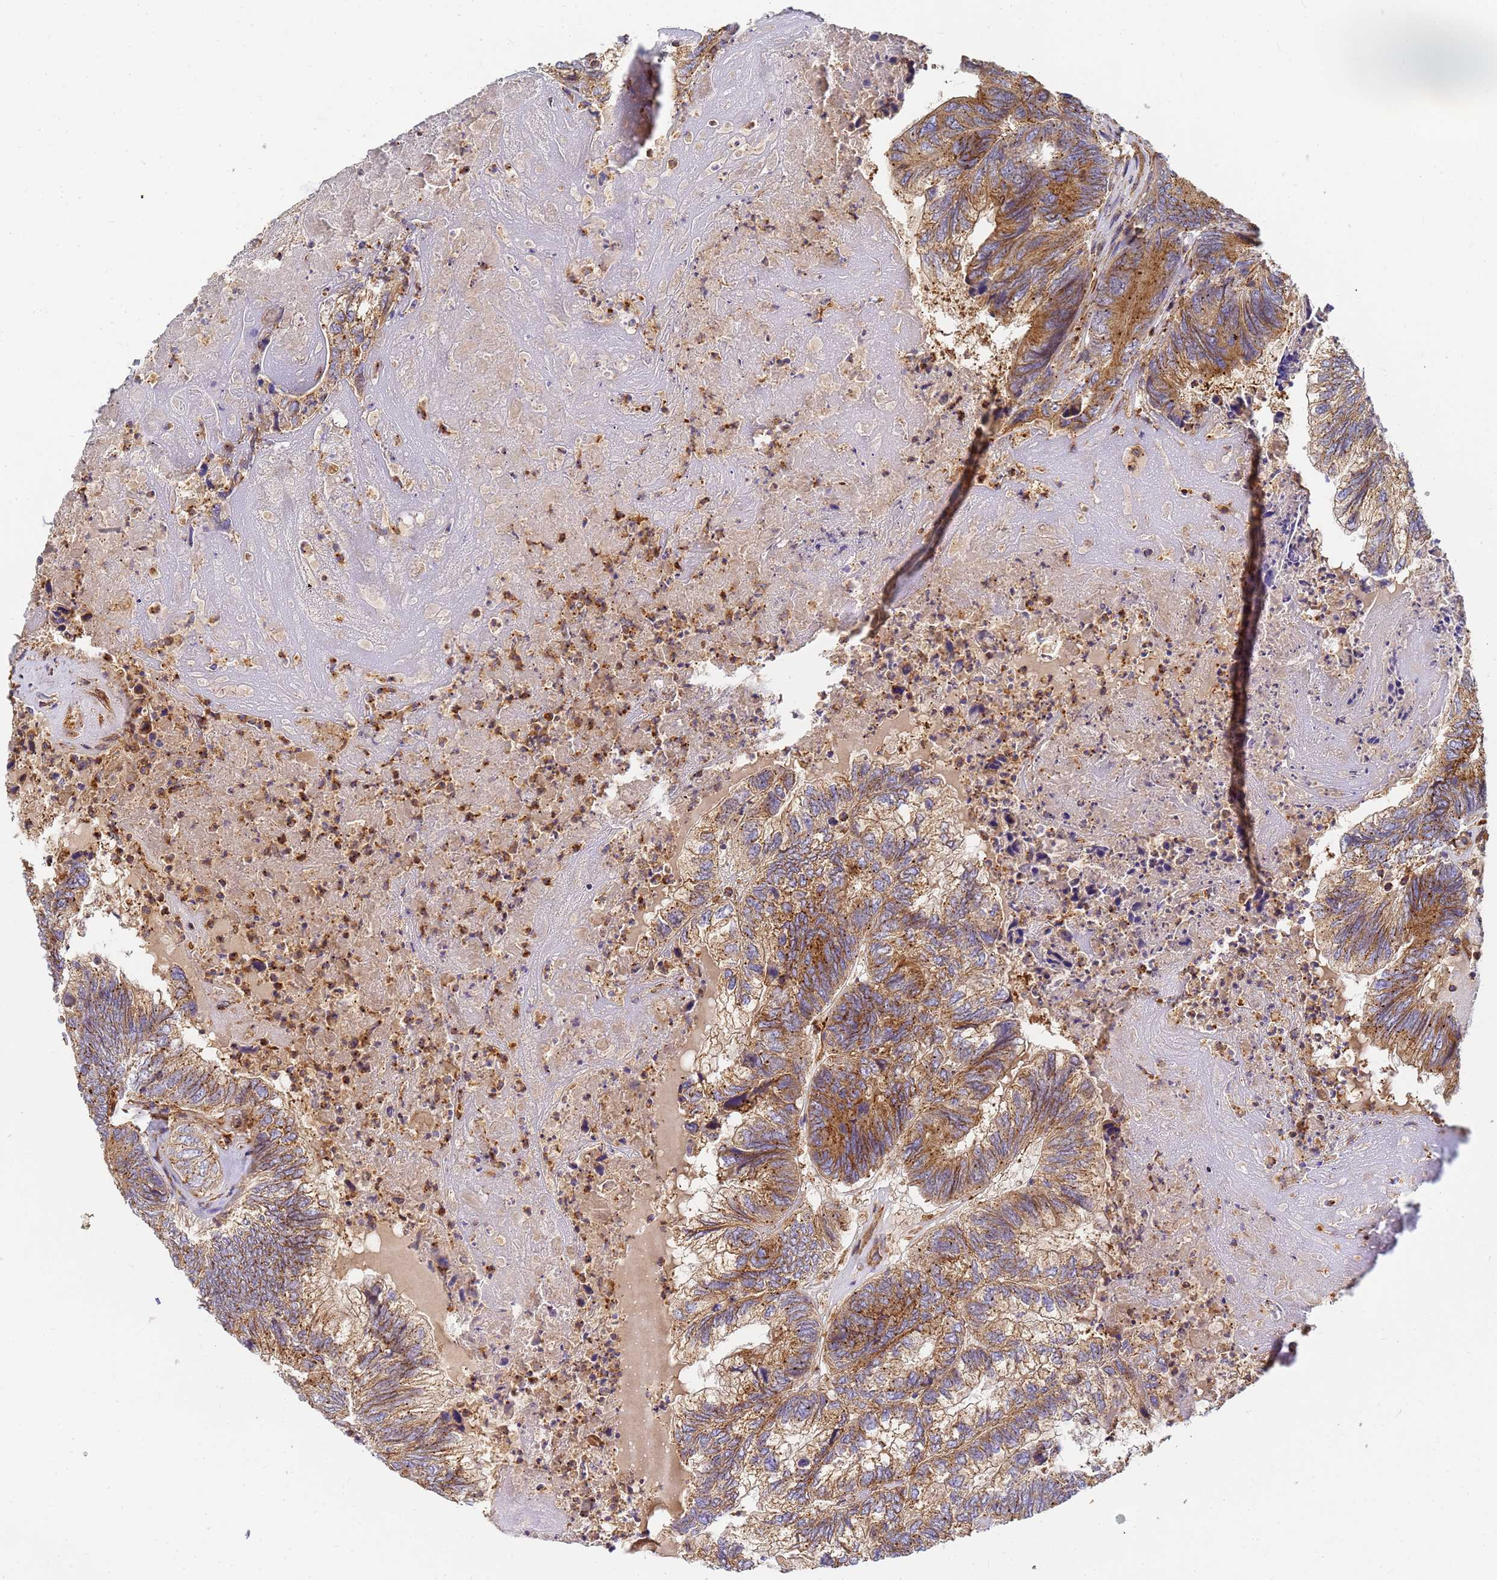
{"staining": {"intensity": "moderate", "quantity": ">75%", "location": "cytoplasmic/membranous"}, "tissue": "colorectal cancer", "cell_type": "Tumor cells", "image_type": "cancer", "snomed": [{"axis": "morphology", "description": "Adenocarcinoma, NOS"}, {"axis": "topography", "description": "Colon"}], "caption": "IHC staining of colorectal cancer (adenocarcinoma), which demonstrates medium levels of moderate cytoplasmic/membranous expression in about >75% of tumor cells indicating moderate cytoplasmic/membranous protein staining. The staining was performed using DAB (3,3'-diaminobenzidine) (brown) for protein detection and nuclei were counterstained in hematoxylin (blue).", "gene": "C2CD5", "patient": {"sex": "female", "age": 67}}